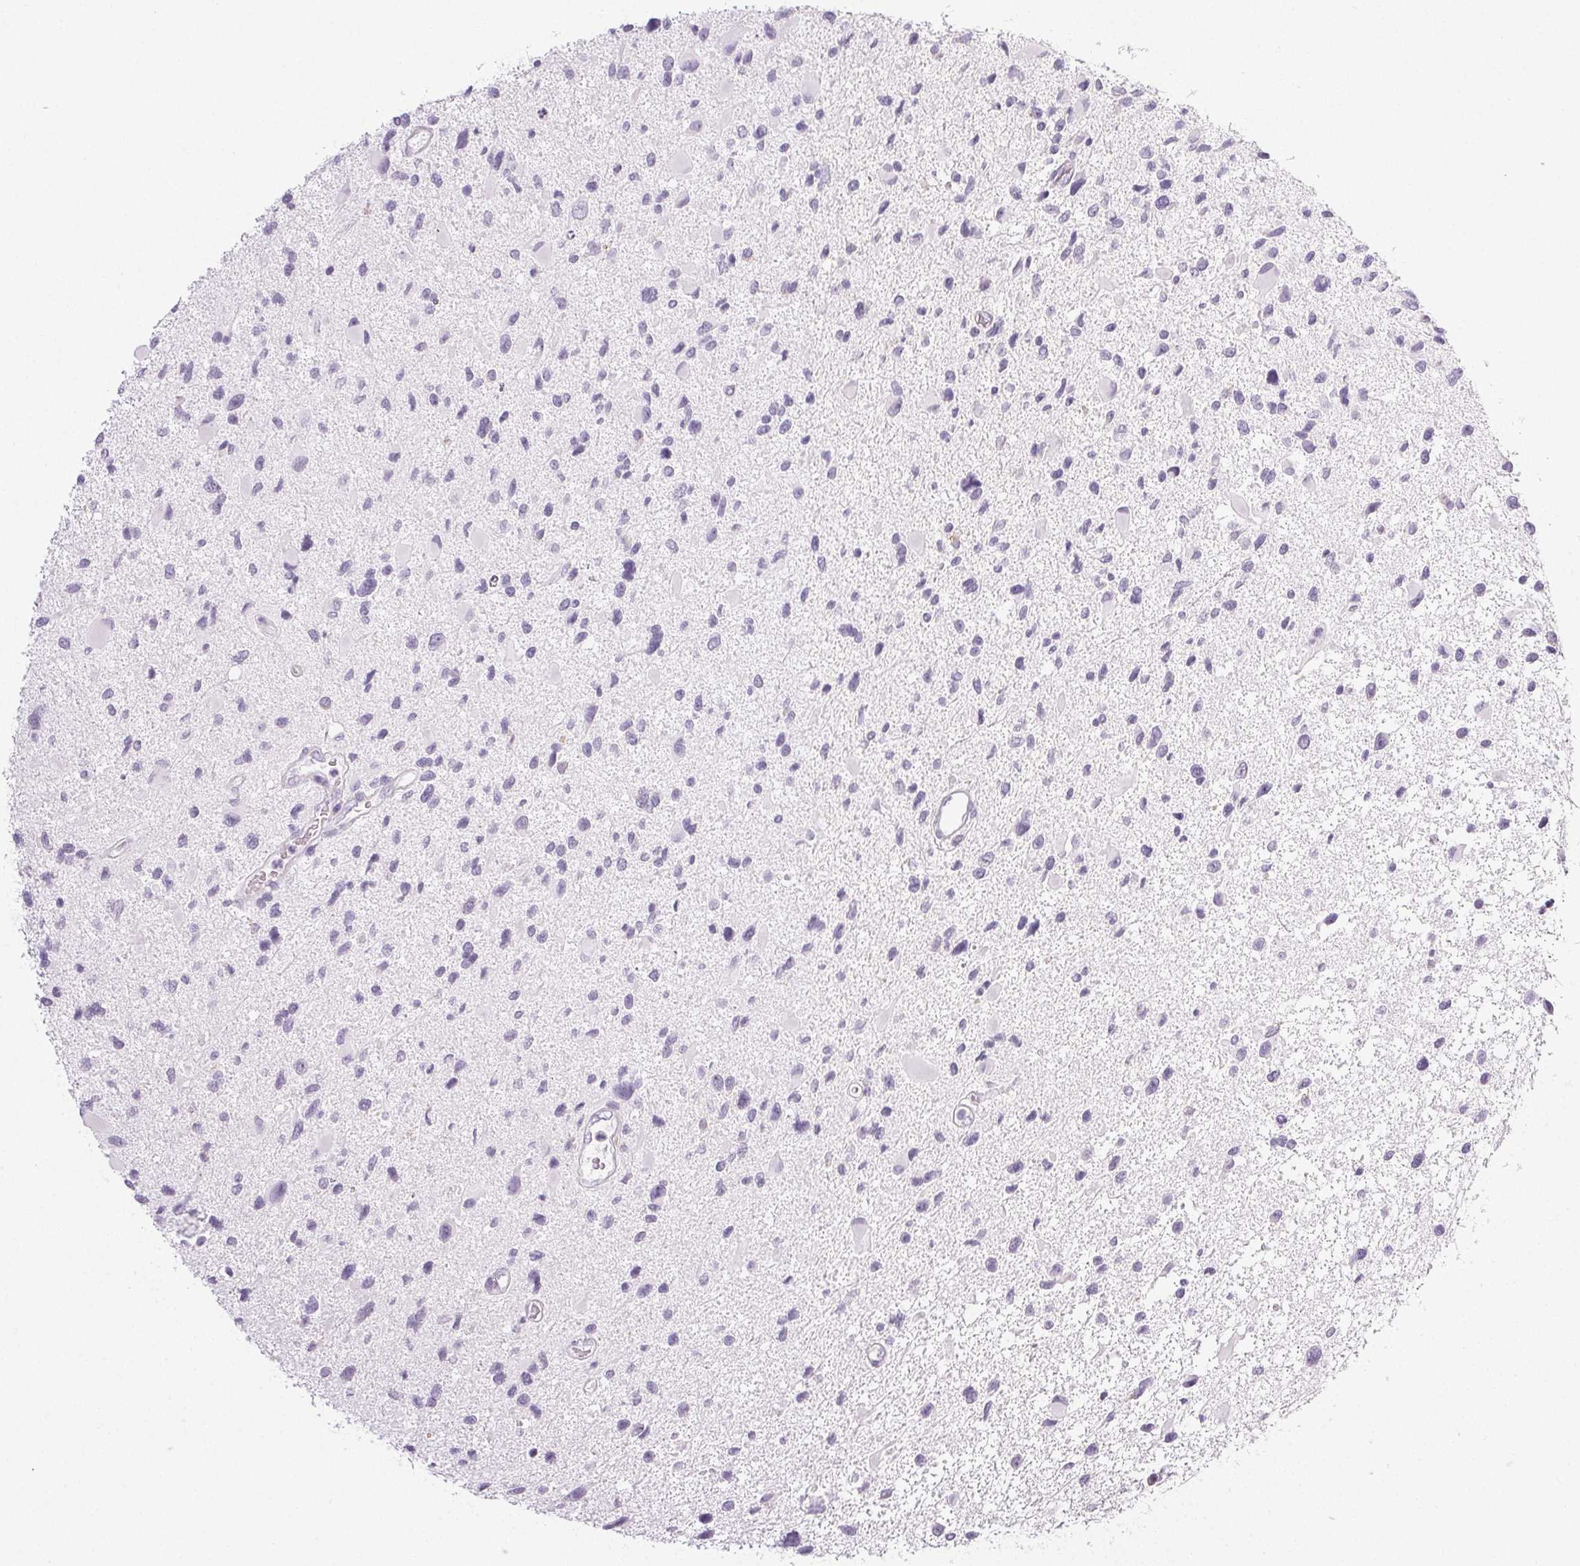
{"staining": {"intensity": "negative", "quantity": "none", "location": "none"}, "tissue": "glioma", "cell_type": "Tumor cells", "image_type": "cancer", "snomed": [{"axis": "morphology", "description": "Glioma, malignant, Low grade"}, {"axis": "topography", "description": "Brain"}], "caption": "DAB (3,3'-diaminobenzidine) immunohistochemical staining of glioma exhibits no significant staining in tumor cells.", "gene": "COL7A1", "patient": {"sex": "female", "age": 32}}